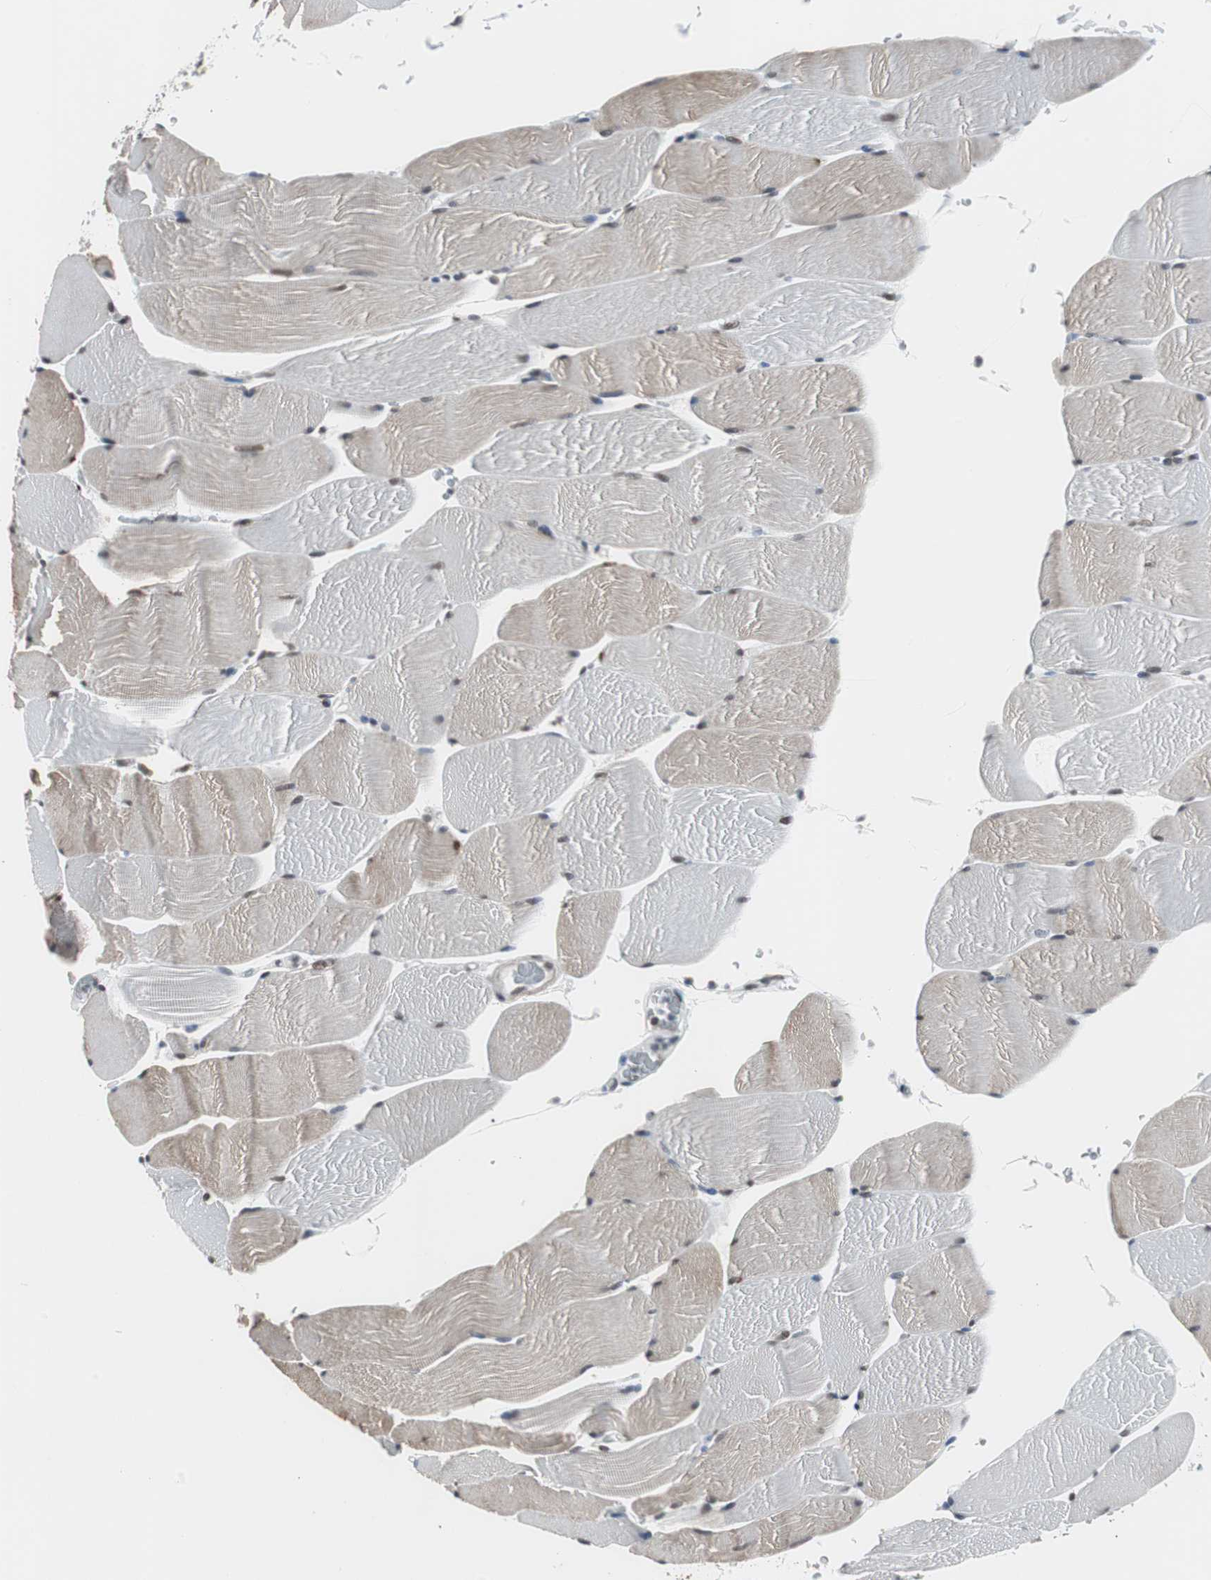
{"staining": {"intensity": "moderate", "quantity": "25%-75%", "location": "cytoplasmic/membranous,nuclear"}, "tissue": "skeletal muscle", "cell_type": "Myocytes", "image_type": "normal", "snomed": [{"axis": "morphology", "description": "Normal tissue, NOS"}, {"axis": "topography", "description": "Skeletal muscle"}], "caption": "Myocytes exhibit medium levels of moderate cytoplasmic/membranous,nuclear staining in about 25%-75% of cells in normal skeletal muscle. Immunohistochemistry (ihc) stains the protein in brown and the nuclei are stained blue.", "gene": "TAF7", "patient": {"sex": "male", "age": 62}}